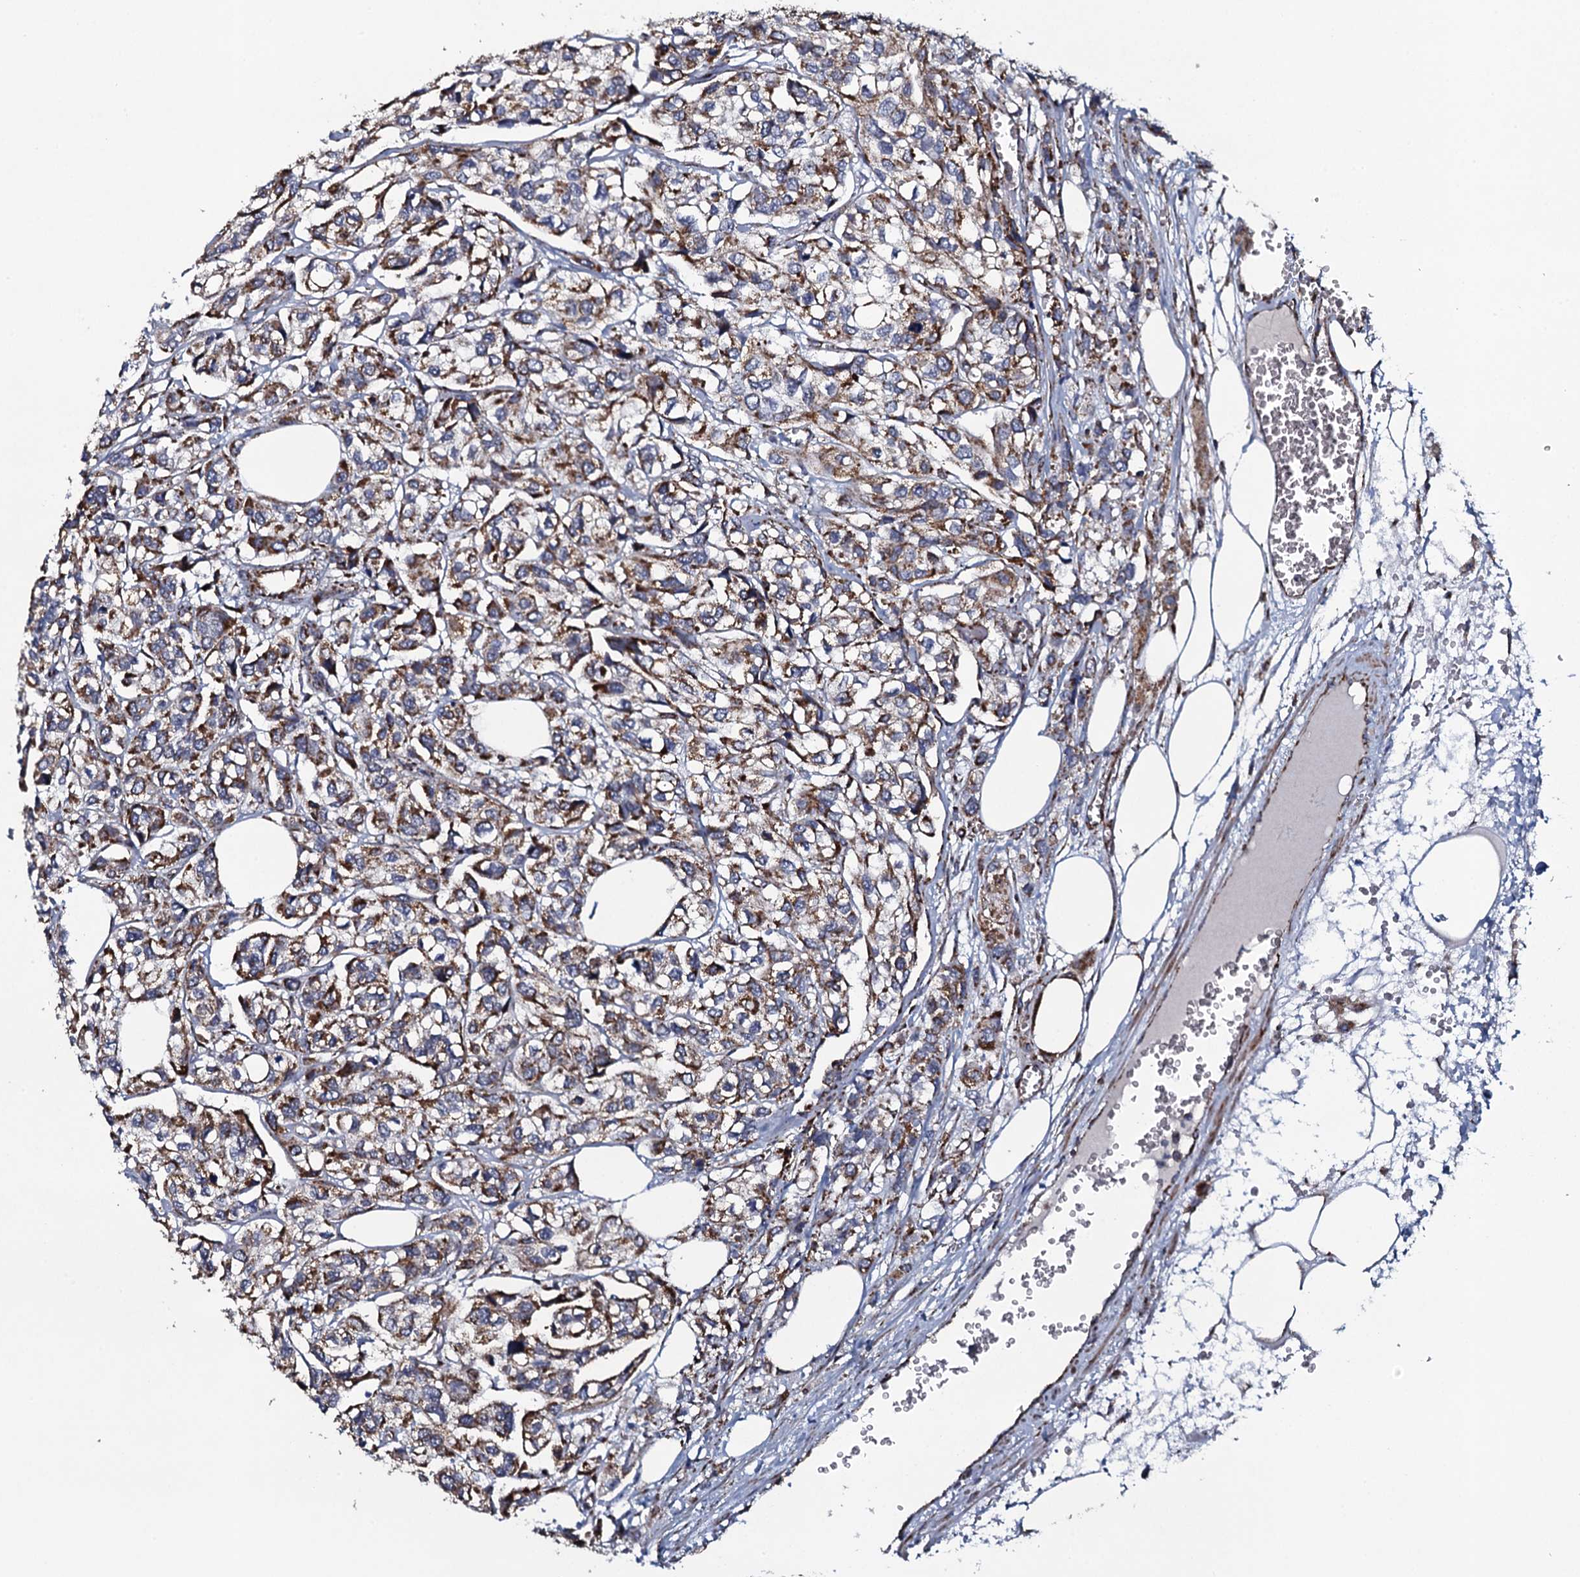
{"staining": {"intensity": "moderate", "quantity": ">75%", "location": "cytoplasmic/membranous"}, "tissue": "urothelial cancer", "cell_type": "Tumor cells", "image_type": "cancer", "snomed": [{"axis": "morphology", "description": "Urothelial carcinoma, High grade"}, {"axis": "topography", "description": "Urinary bladder"}], "caption": "Urothelial cancer was stained to show a protein in brown. There is medium levels of moderate cytoplasmic/membranous positivity in approximately >75% of tumor cells. (DAB (3,3'-diaminobenzidine) = brown stain, brightfield microscopy at high magnification).", "gene": "EVC2", "patient": {"sex": "male", "age": 67}}